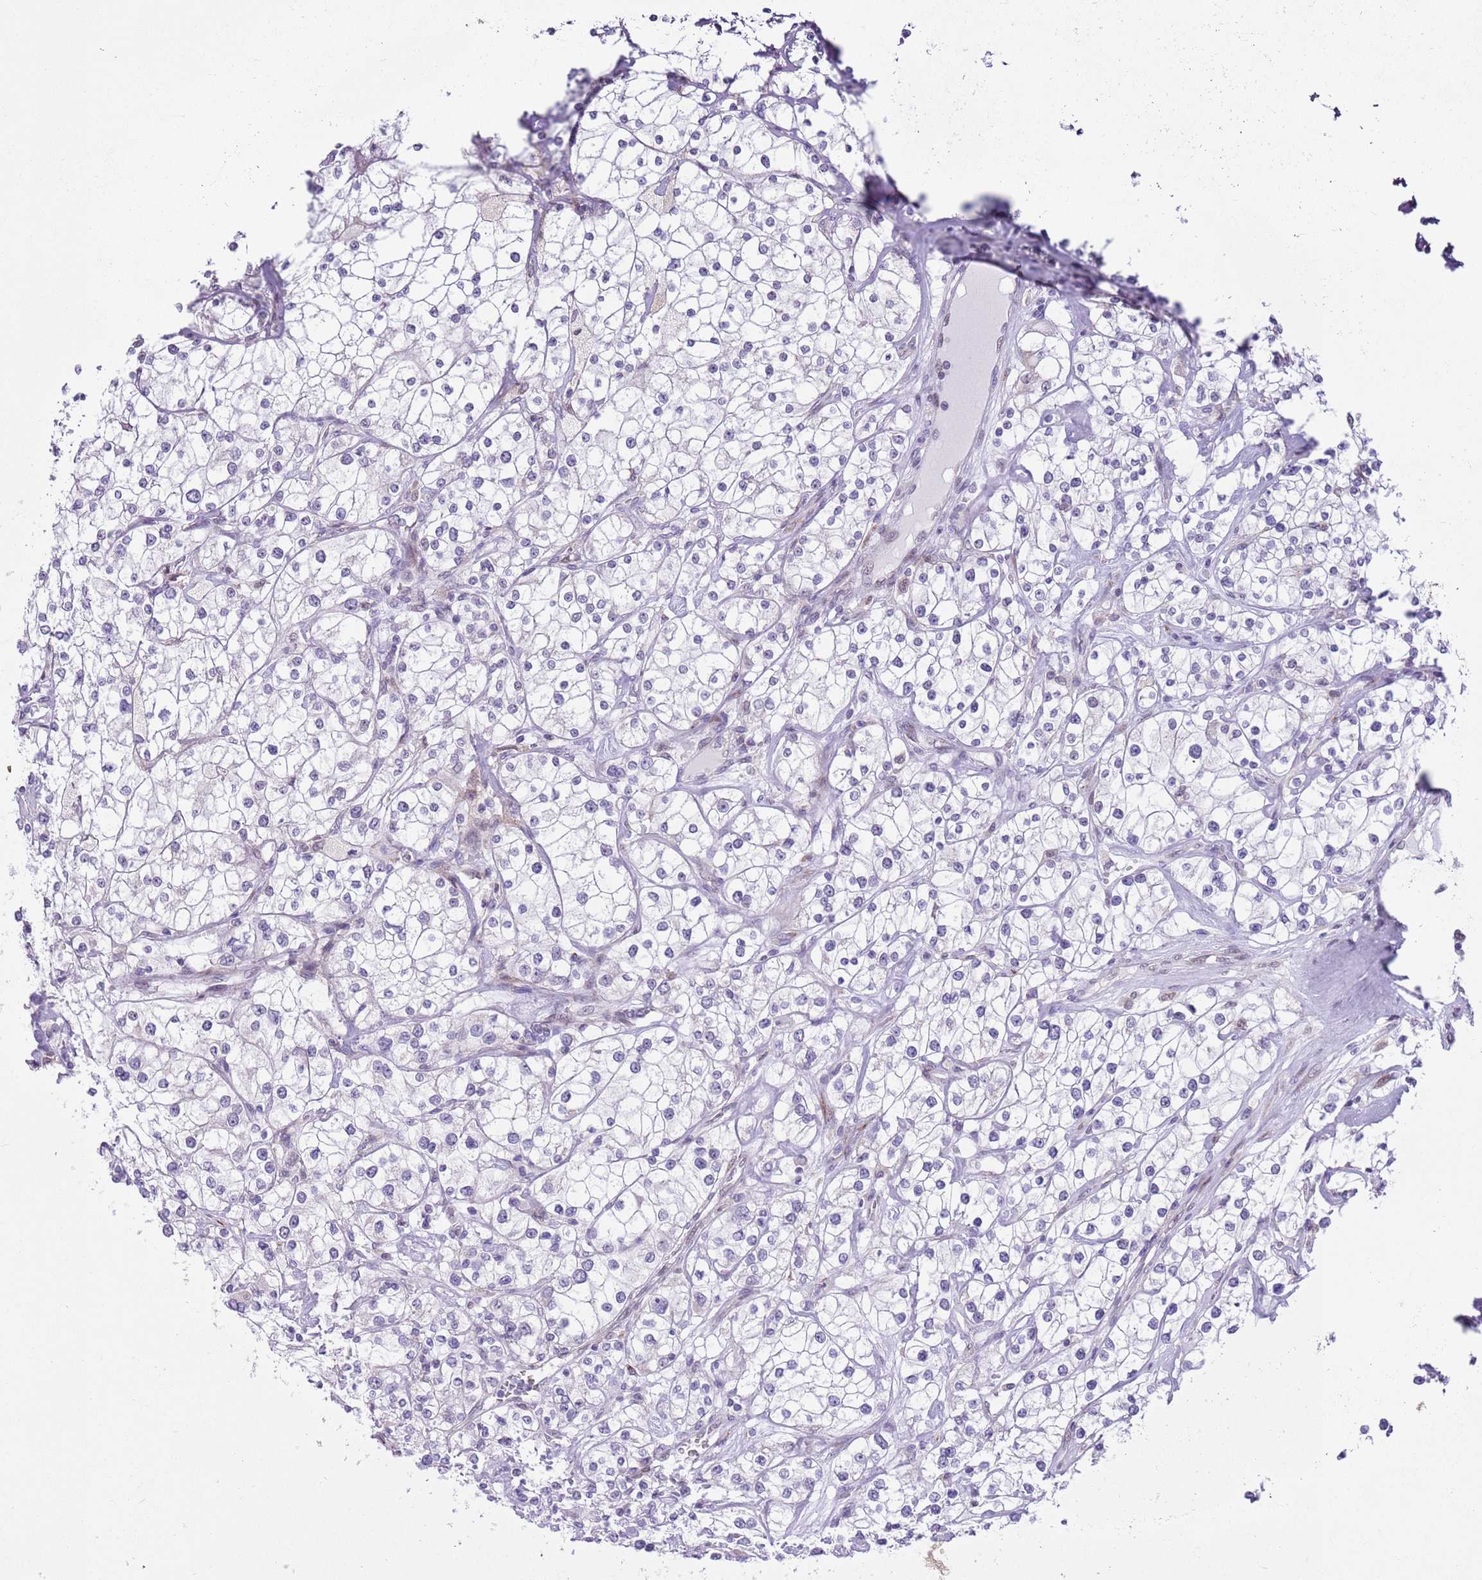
{"staining": {"intensity": "negative", "quantity": "none", "location": "none"}, "tissue": "renal cancer", "cell_type": "Tumor cells", "image_type": "cancer", "snomed": [{"axis": "morphology", "description": "Adenocarcinoma, NOS"}, {"axis": "topography", "description": "Kidney"}], "caption": "IHC image of human renal adenocarcinoma stained for a protein (brown), which exhibits no positivity in tumor cells.", "gene": "ZNF576", "patient": {"sex": "male", "age": 77}}